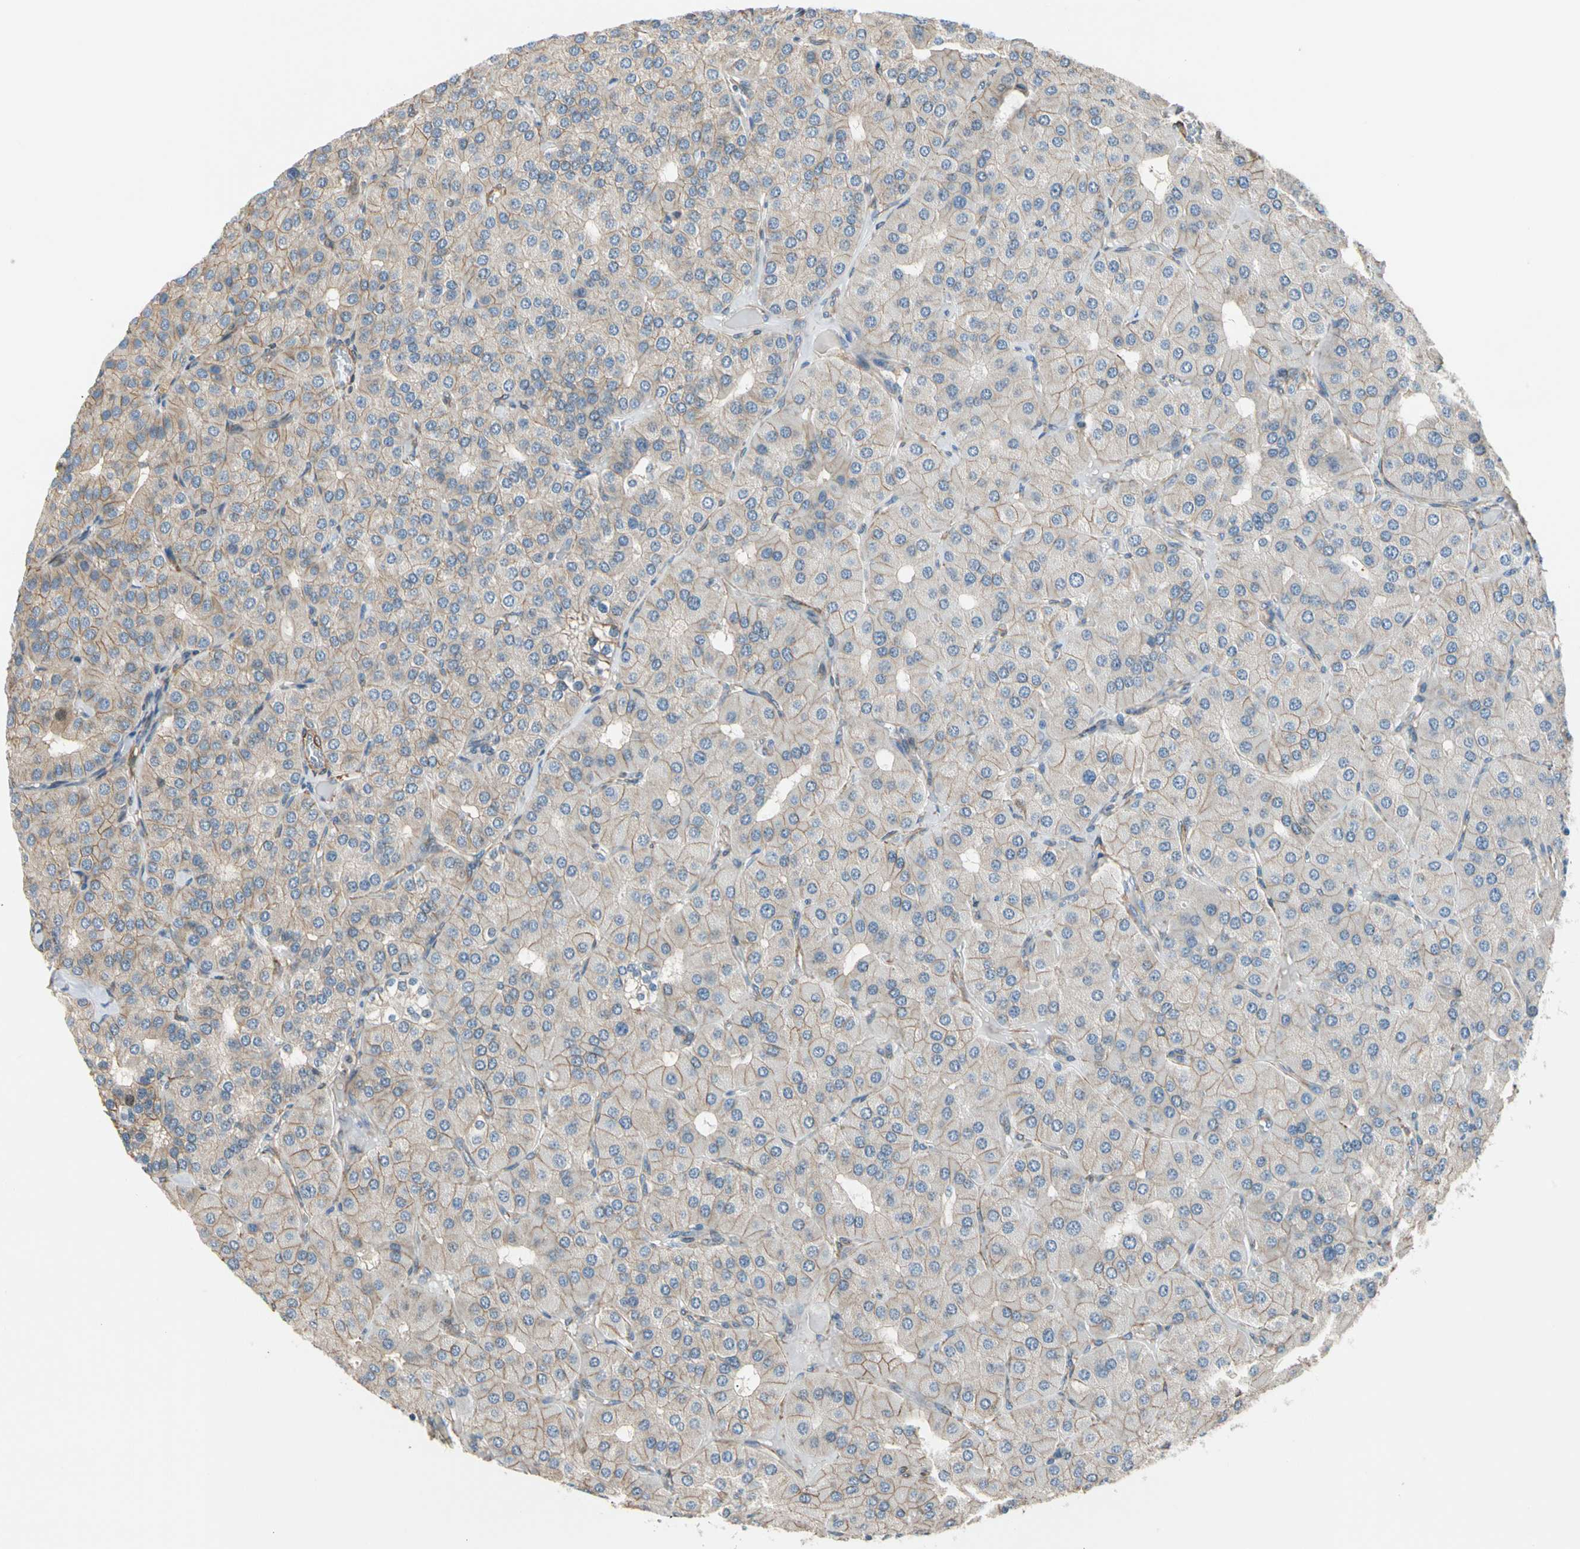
{"staining": {"intensity": "weak", "quantity": ">75%", "location": "cytoplasmic/membranous"}, "tissue": "parathyroid gland", "cell_type": "Glandular cells", "image_type": "normal", "snomed": [{"axis": "morphology", "description": "Normal tissue, NOS"}, {"axis": "morphology", "description": "Adenoma, NOS"}, {"axis": "topography", "description": "Parathyroid gland"}], "caption": "IHC histopathology image of normal parathyroid gland stained for a protein (brown), which exhibits low levels of weak cytoplasmic/membranous staining in about >75% of glandular cells.", "gene": "LIMK2", "patient": {"sex": "female", "age": 86}}